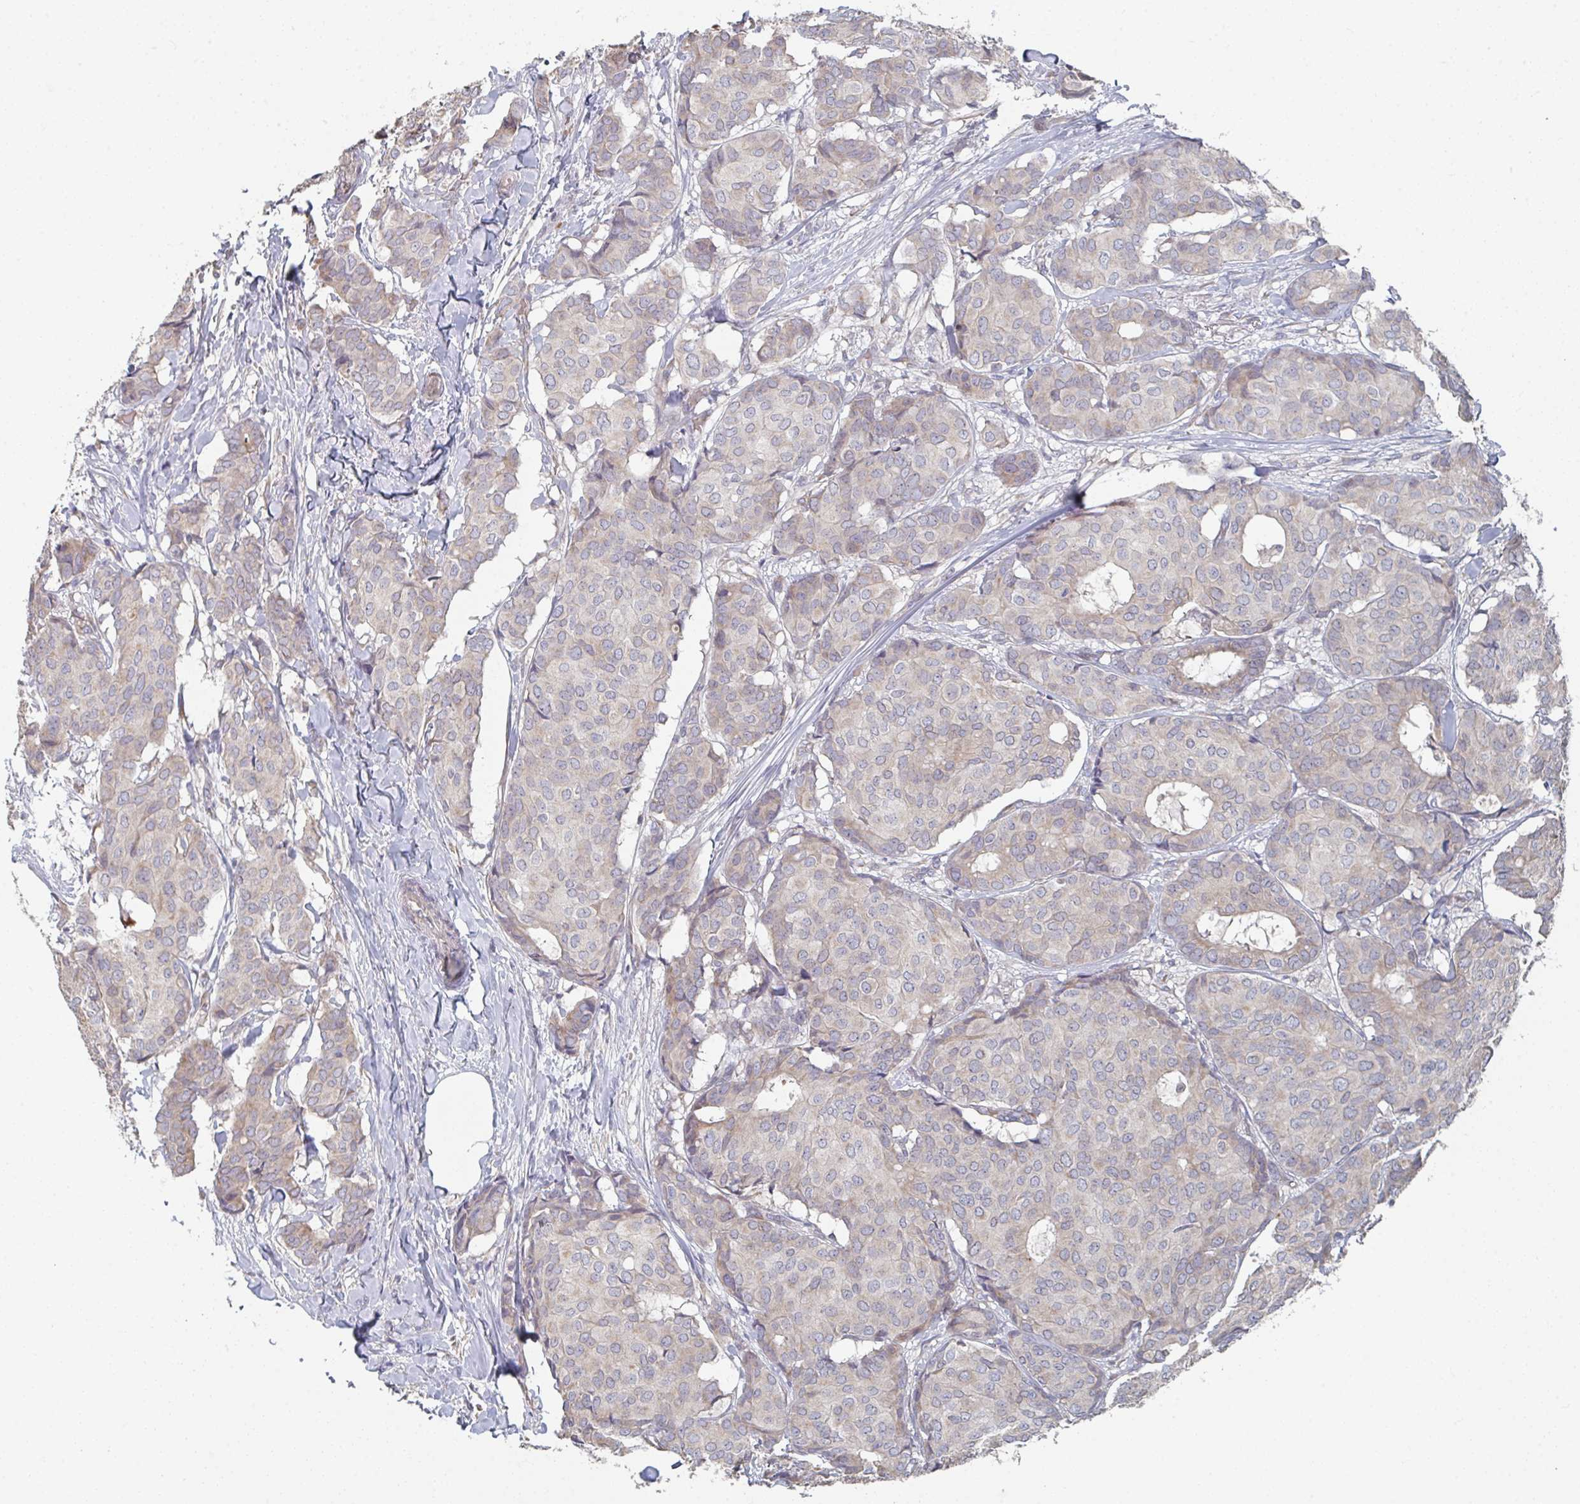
{"staining": {"intensity": "weak", "quantity": "<25%", "location": "cytoplasmic/membranous"}, "tissue": "breast cancer", "cell_type": "Tumor cells", "image_type": "cancer", "snomed": [{"axis": "morphology", "description": "Duct carcinoma"}, {"axis": "topography", "description": "Breast"}], "caption": "Immunohistochemistry photomicrograph of breast cancer (infiltrating ductal carcinoma) stained for a protein (brown), which displays no positivity in tumor cells. (DAB (3,3'-diaminobenzidine) immunohistochemistry visualized using brightfield microscopy, high magnification).", "gene": "ELOVL1", "patient": {"sex": "female", "age": 75}}